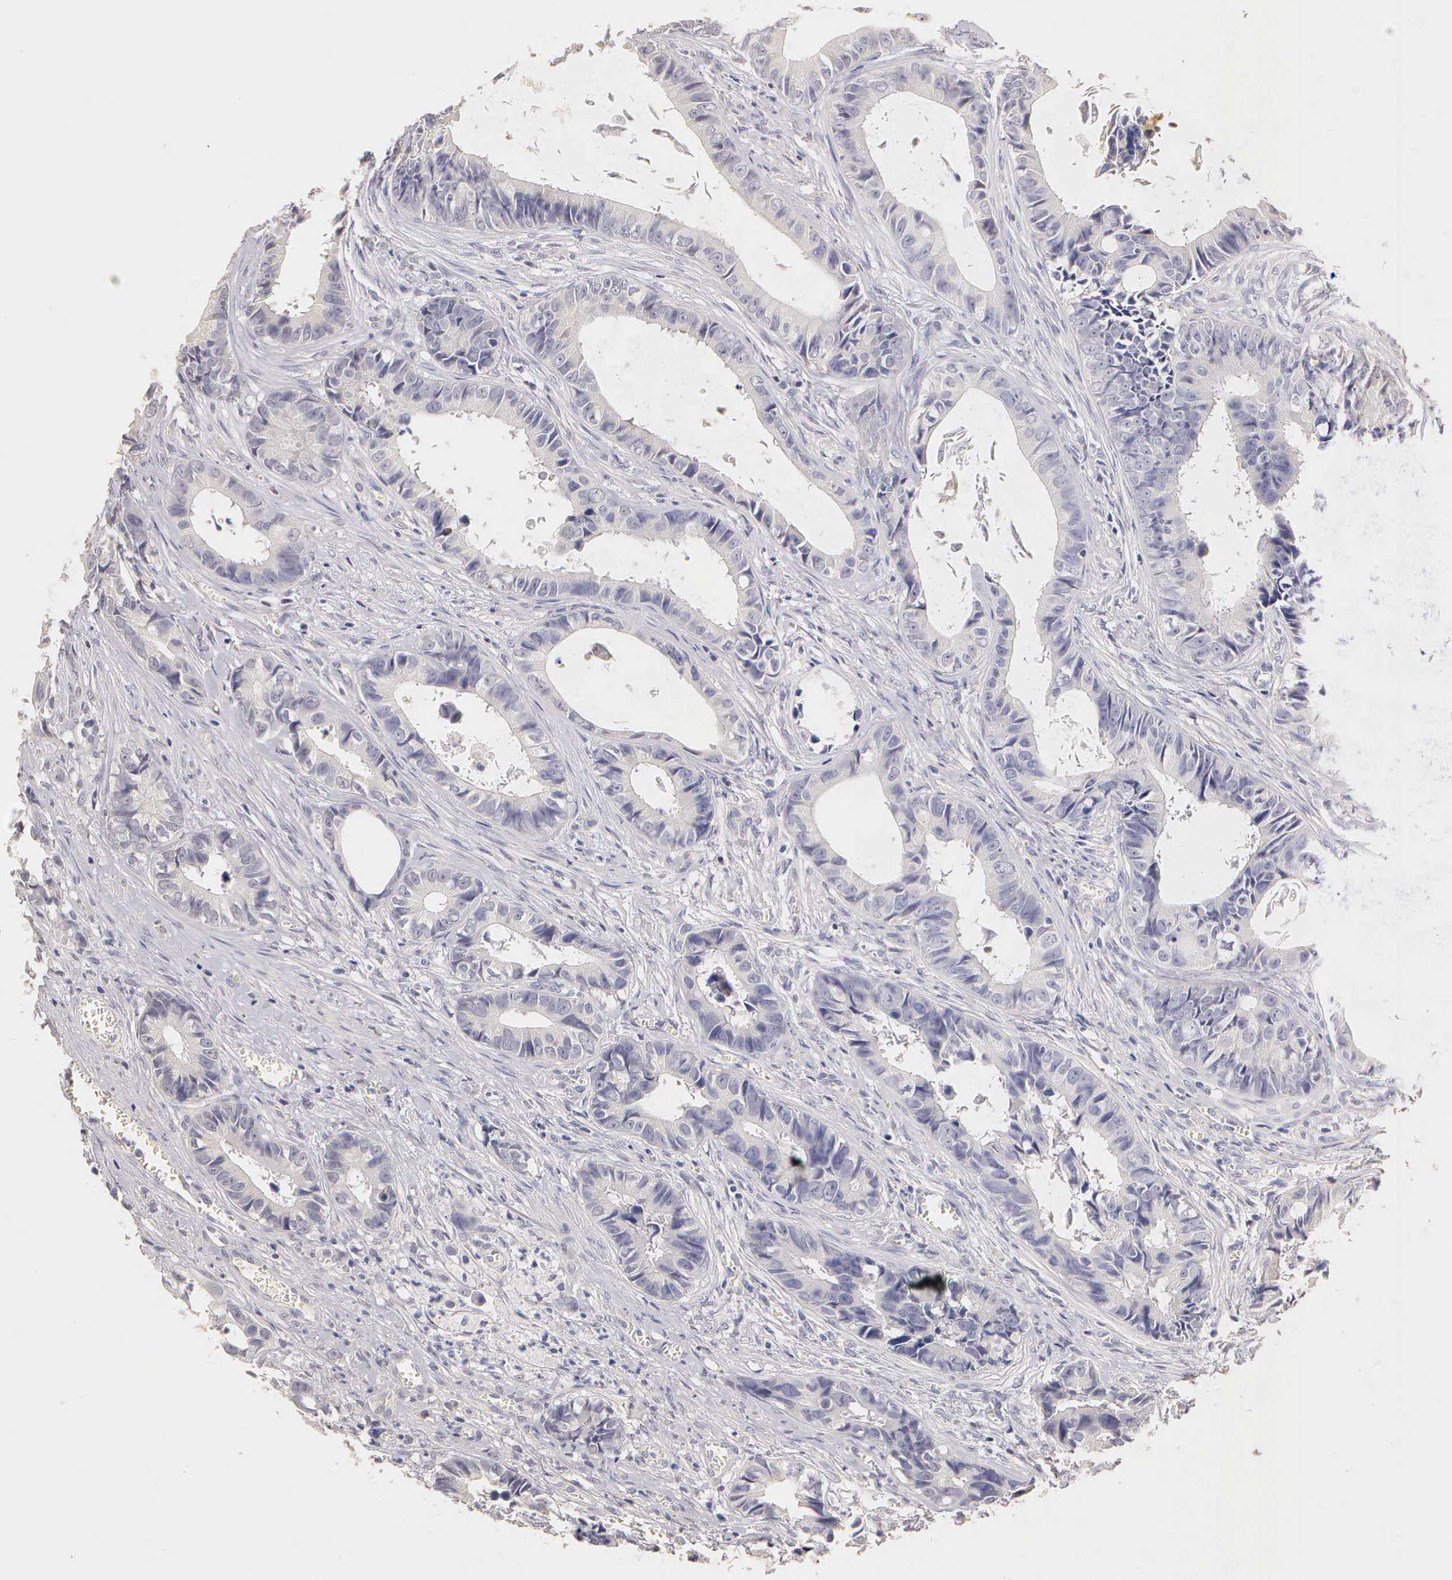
{"staining": {"intensity": "negative", "quantity": "none", "location": "none"}, "tissue": "colorectal cancer", "cell_type": "Tumor cells", "image_type": "cancer", "snomed": [{"axis": "morphology", "description": "Adenocarcinoma, NOS"}, {"axis": "topography", "description": "Rectum"}], "caption": "Colorectal adenocarcinoma was stained to show a protein in brown. There is no significant staining in tumor cells.", "gene": "ESR1", "patient": {"sex": "female", "age": 98}}